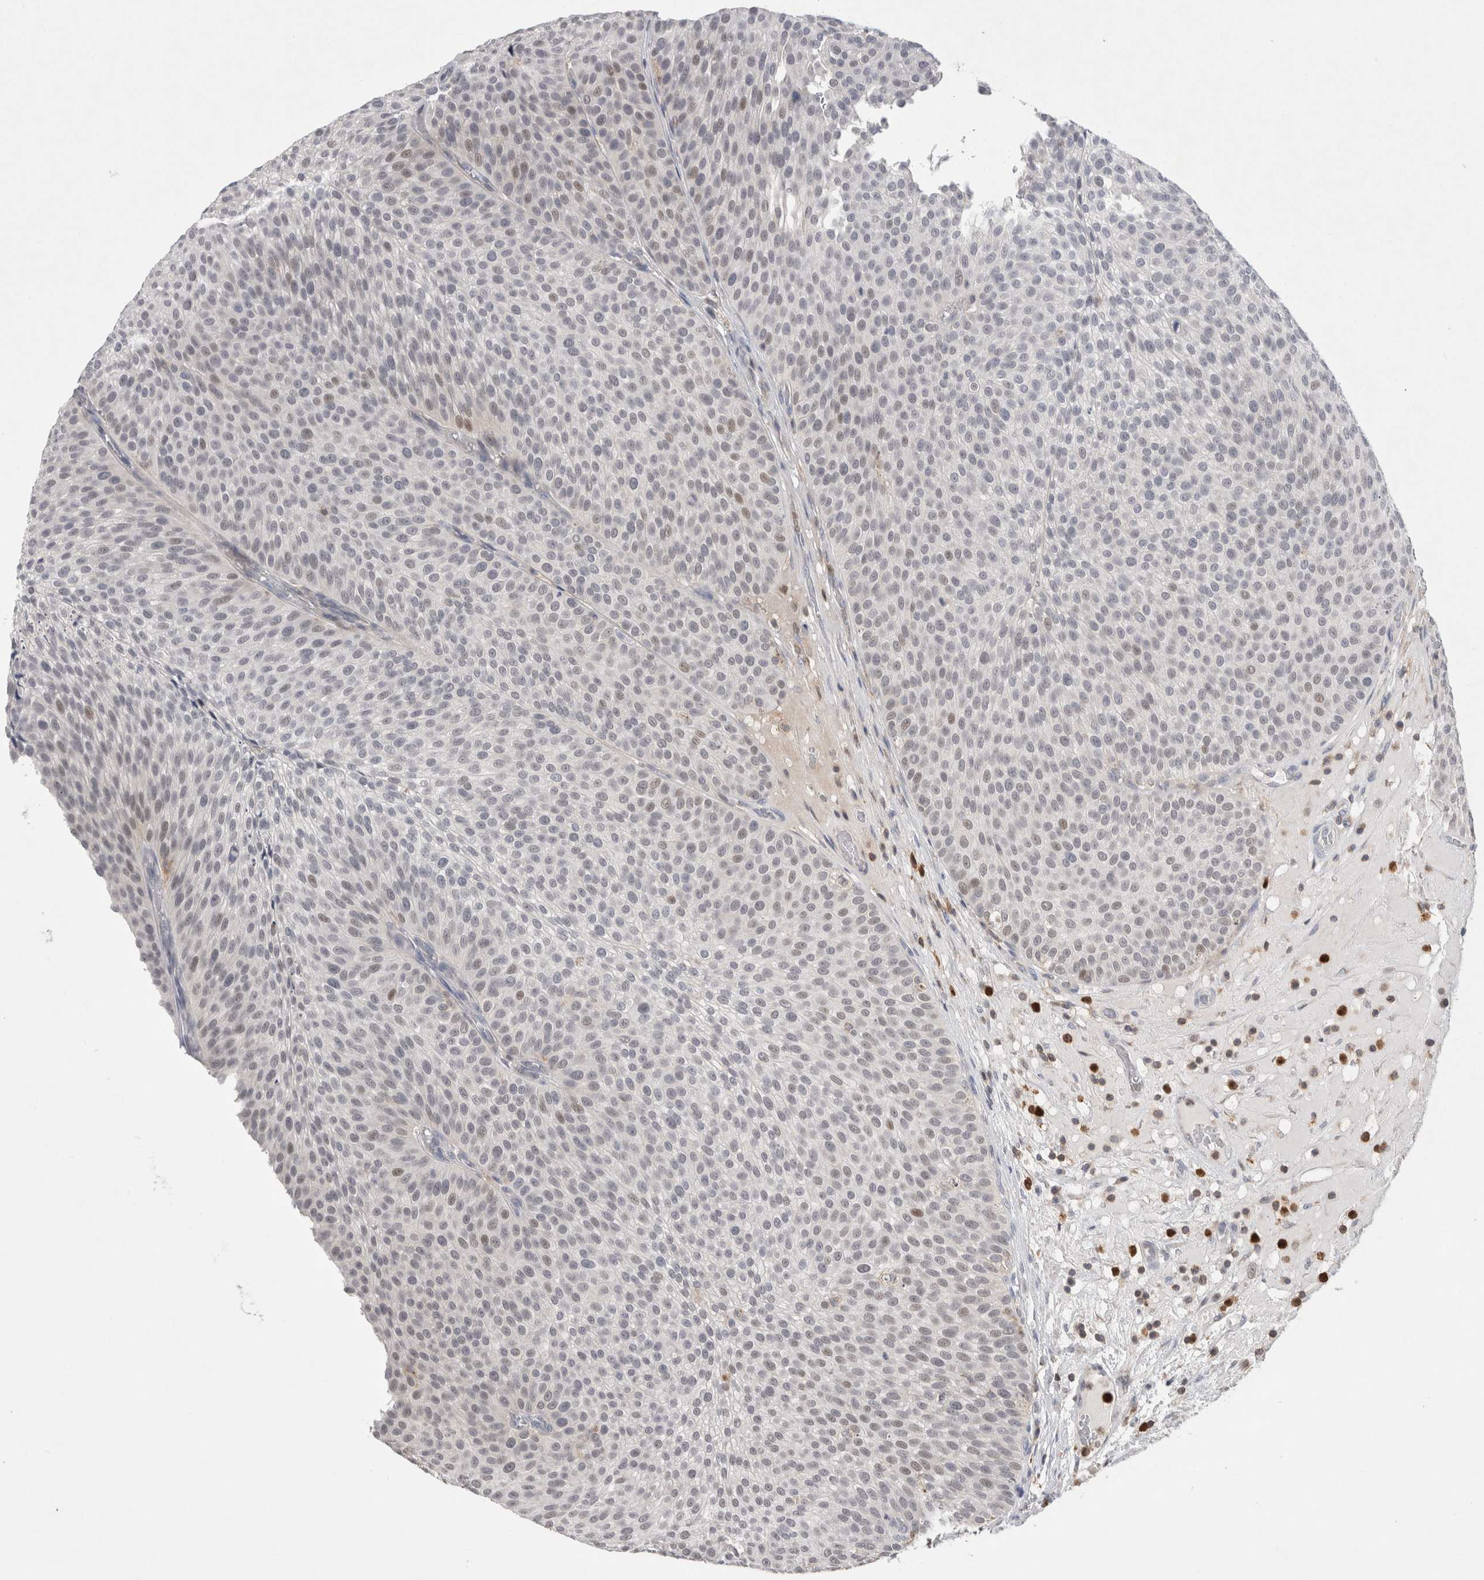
{"staining": {"intensity": "weak", "quantity": "<25%", "location": "nuclear"}, "tissue": "urothelial cancer", "cell_type": "Tumor cells", "image_type": "cancer", "snomed": [{"axis": "morphology", "description": "Normal tissue, NOS"}, {"axis": "morphology", "description": "Urothelial carcinoma, Low grade"}, {"axis": "topography", "description": "Smooth muscle"}, {"axis": "topography", "description": "Urinary bladder"}], "caption": "Histopathology image shows no protein staining in tumor cells of urothelial cancer tissue.", "gene": "AGMAT", "patient": {"sex": "male", "age": 60}}